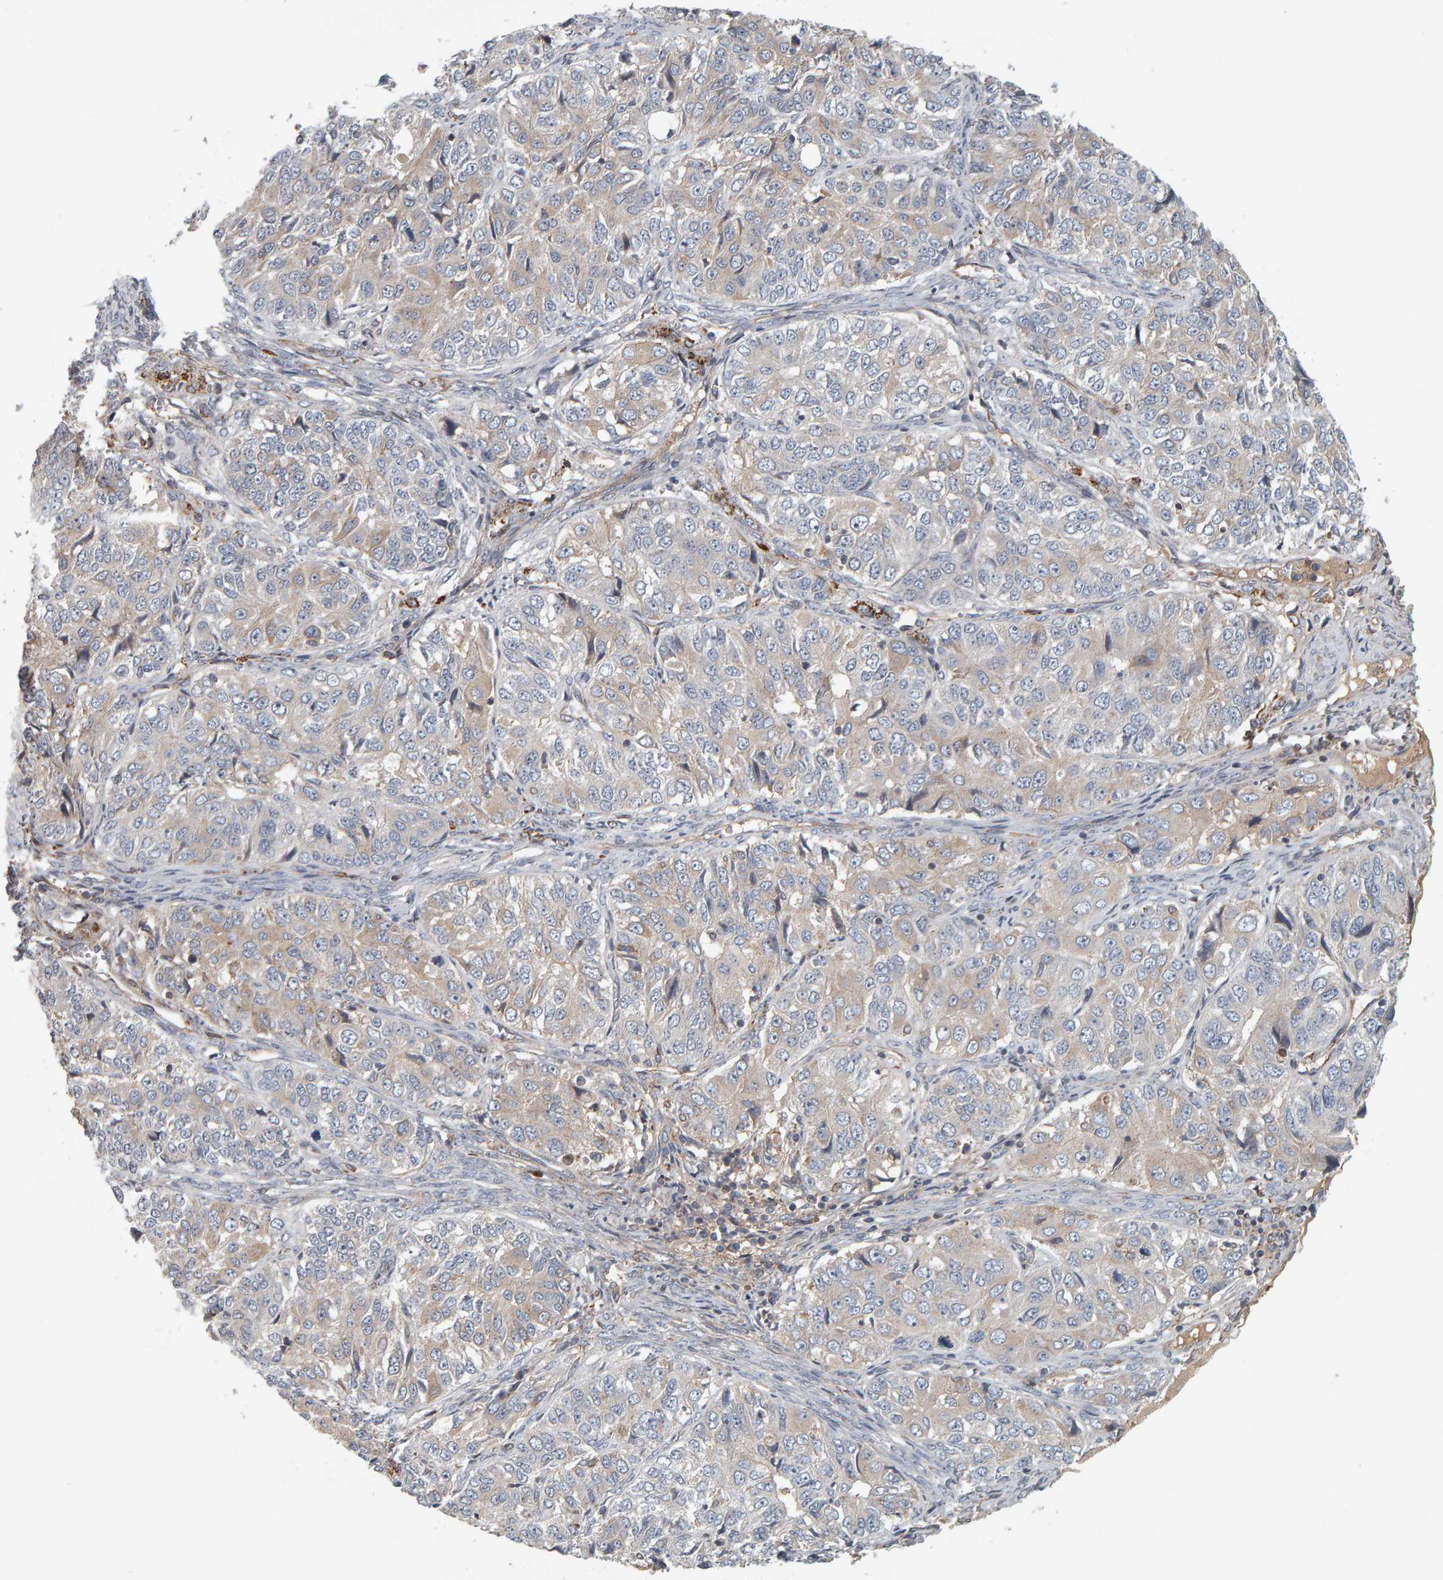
{"staining": {"intensity": "weak", "quantity": "25%-75%", "location": "cytoplasmic/membranous"}, "tissue": "ovarian cancer", "cell_type": "Tumor cells", "image_type": "cancer", "snomed": [{"axis": "morphology", "description": "Carcinoma, endometroid"}, {"axis": "topography", "description": "Ovary"}], "caption": "Endometroid carcinoma (ovarian) stained with a protein marker demonstrates weak staining in tumor cells.", "gene": "C9orf72", "patient": {"sex": "female", "age": 51}}